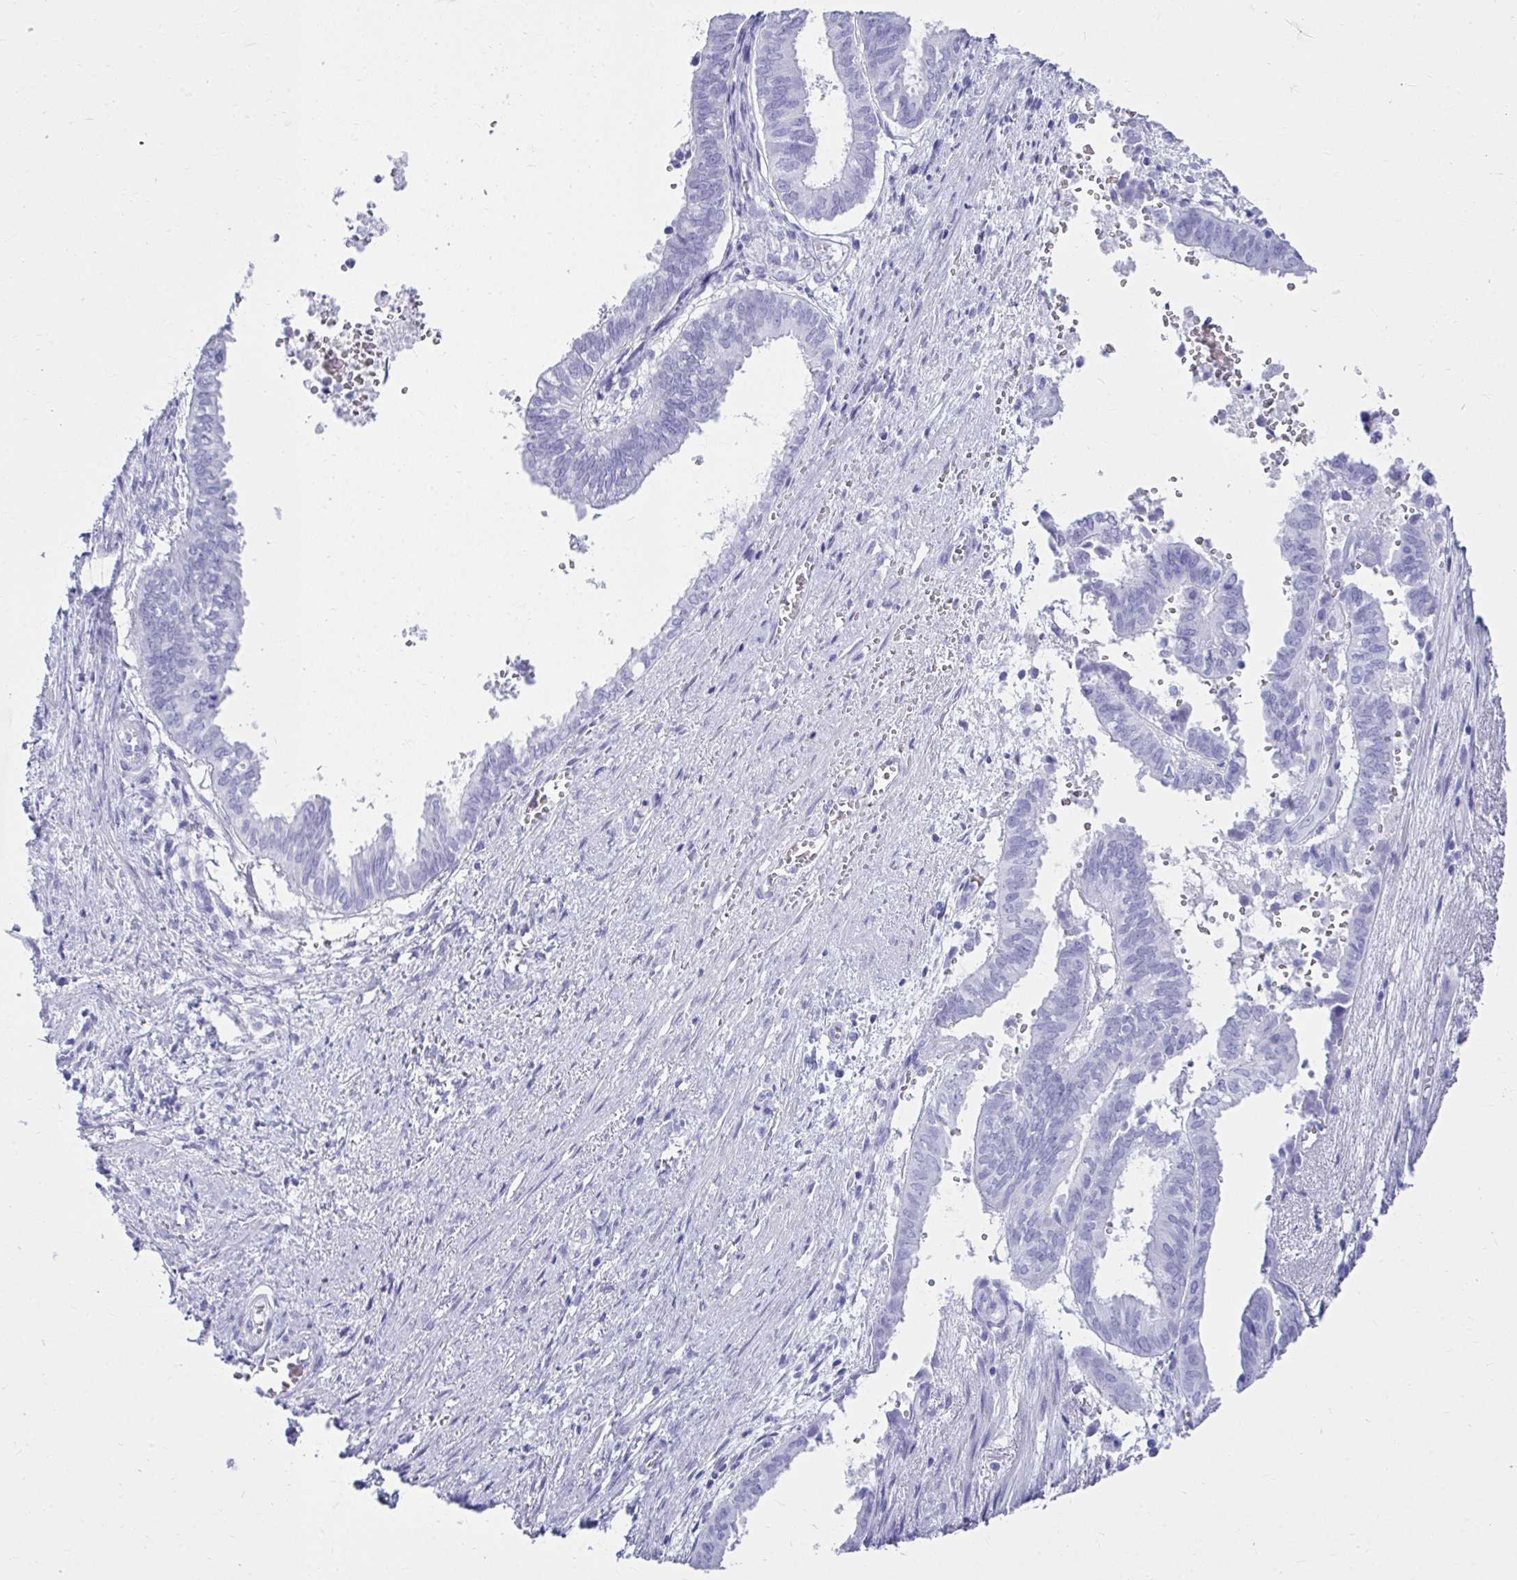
{"staining": {"intensity": "negative", "quantity": "none", "location": "none"}, "tissue": "ovarian cancer", "cell_type": "Tumor cells", "image_type": "cancer", "snomed": [{"axis": "morphology", "description": "Carcinoma, endometroid"}, {"axis": "topography", "description": "Ovary"}], "caption": "Image shows no significant protein expression in tumor cells of endometroid carcinoma (ovarian). (DAB IHC visualized using brightfield microscopy, high magnification).", "gene": "ATP4B", "patient": {"sex": "female", "age": 64}}